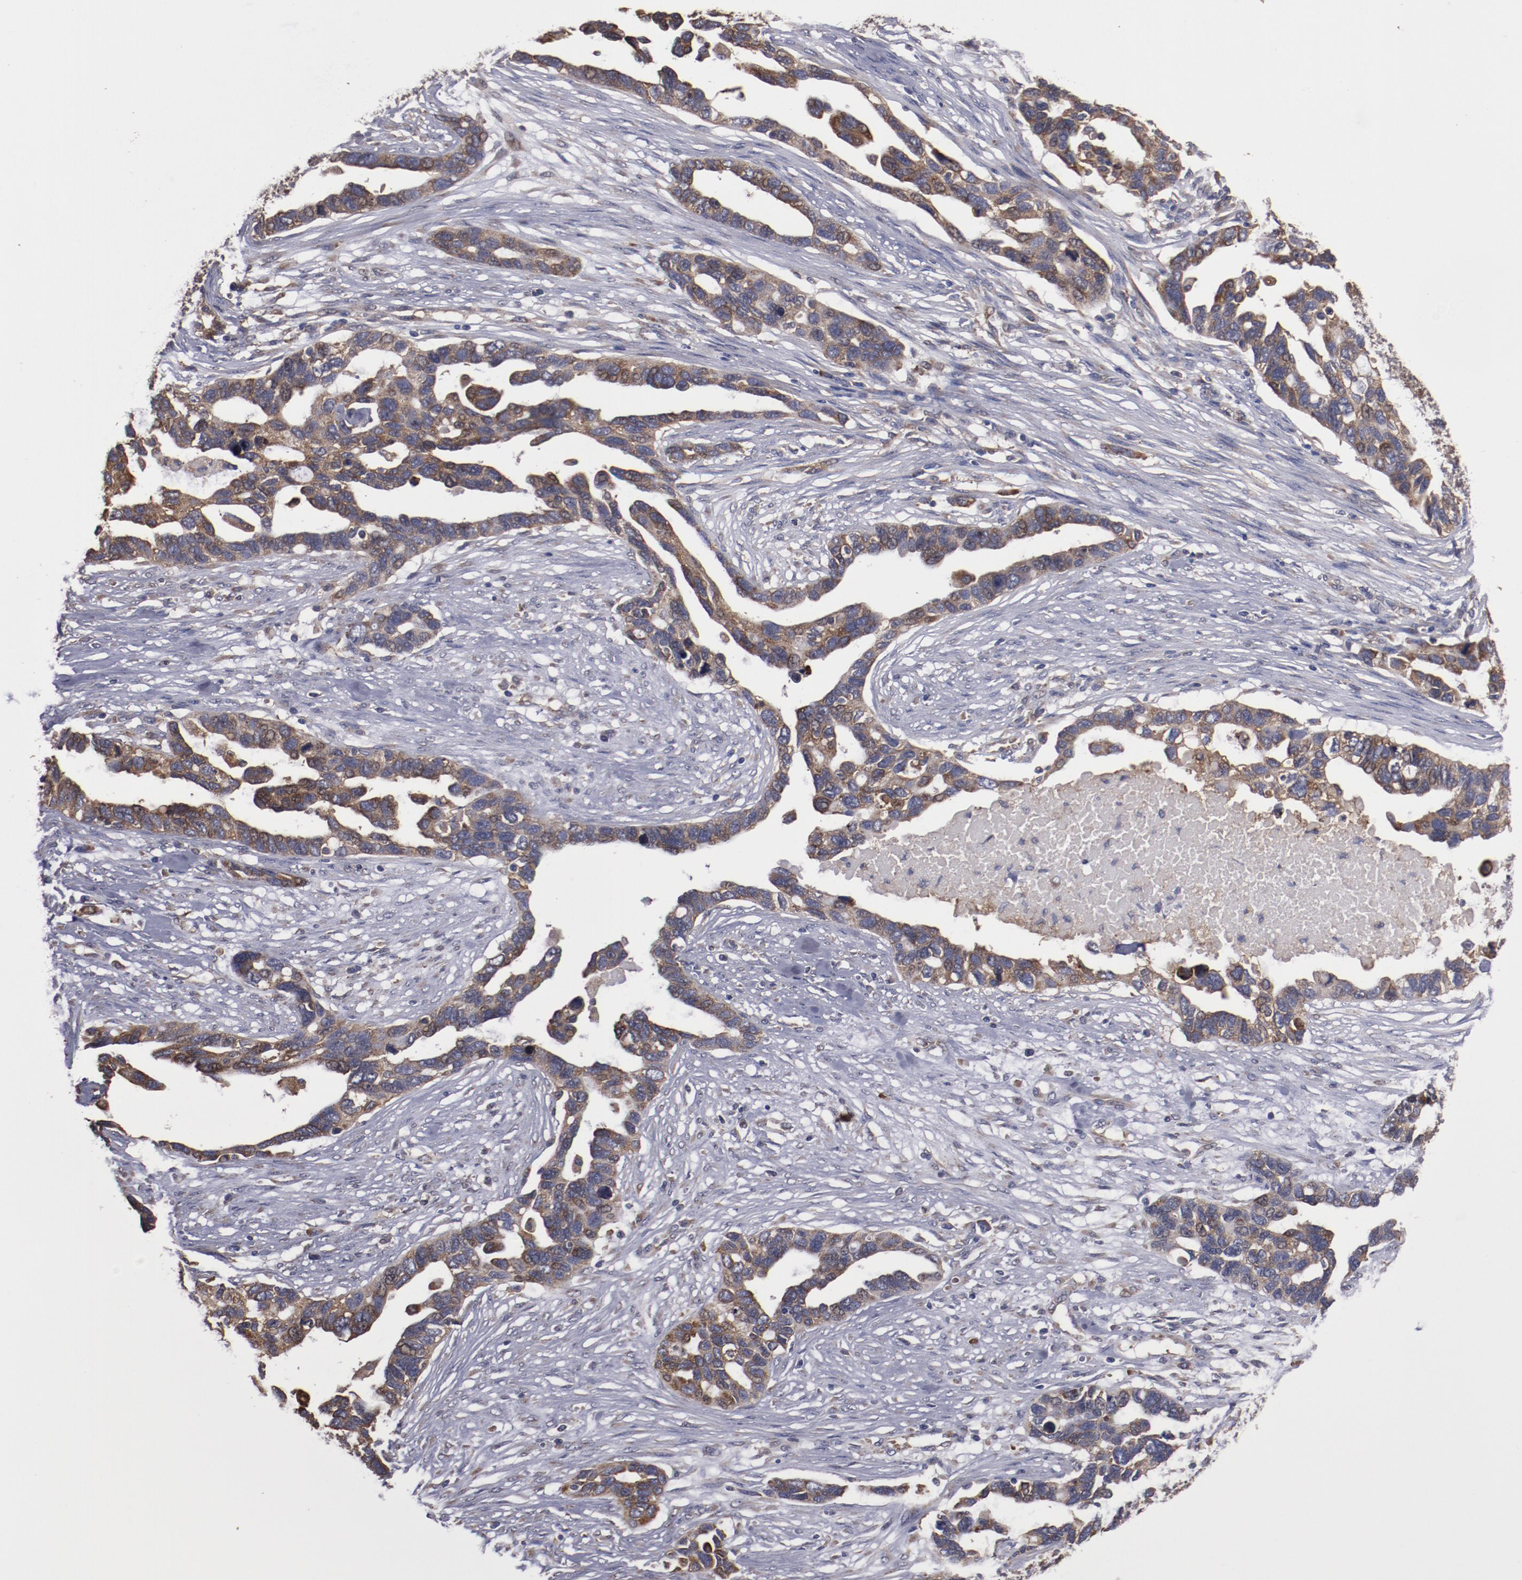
{"staining": {"intensity": "moderate", "quantity": ">75%", "location": "cytoplasmic/membranous"}, "tissue": "ovarian cancer", "cell_type": "Tumor cells", "image_type": "cancer", "snomed": [{"axis": "morphology", "description": "Cystadenocarcinoma, serous, NOS"}, {"axis": "topography", "description": "Ovary"}], "caption": "The photomicrograph displays a brown stain indicating the presence of a protein in the cytoplasmic/membranous of tumor cells in serous cystadenocarcinoma (ovarian).", "gene": "RPS4Y1", "patient": {"sex": "female", "age": 54}}